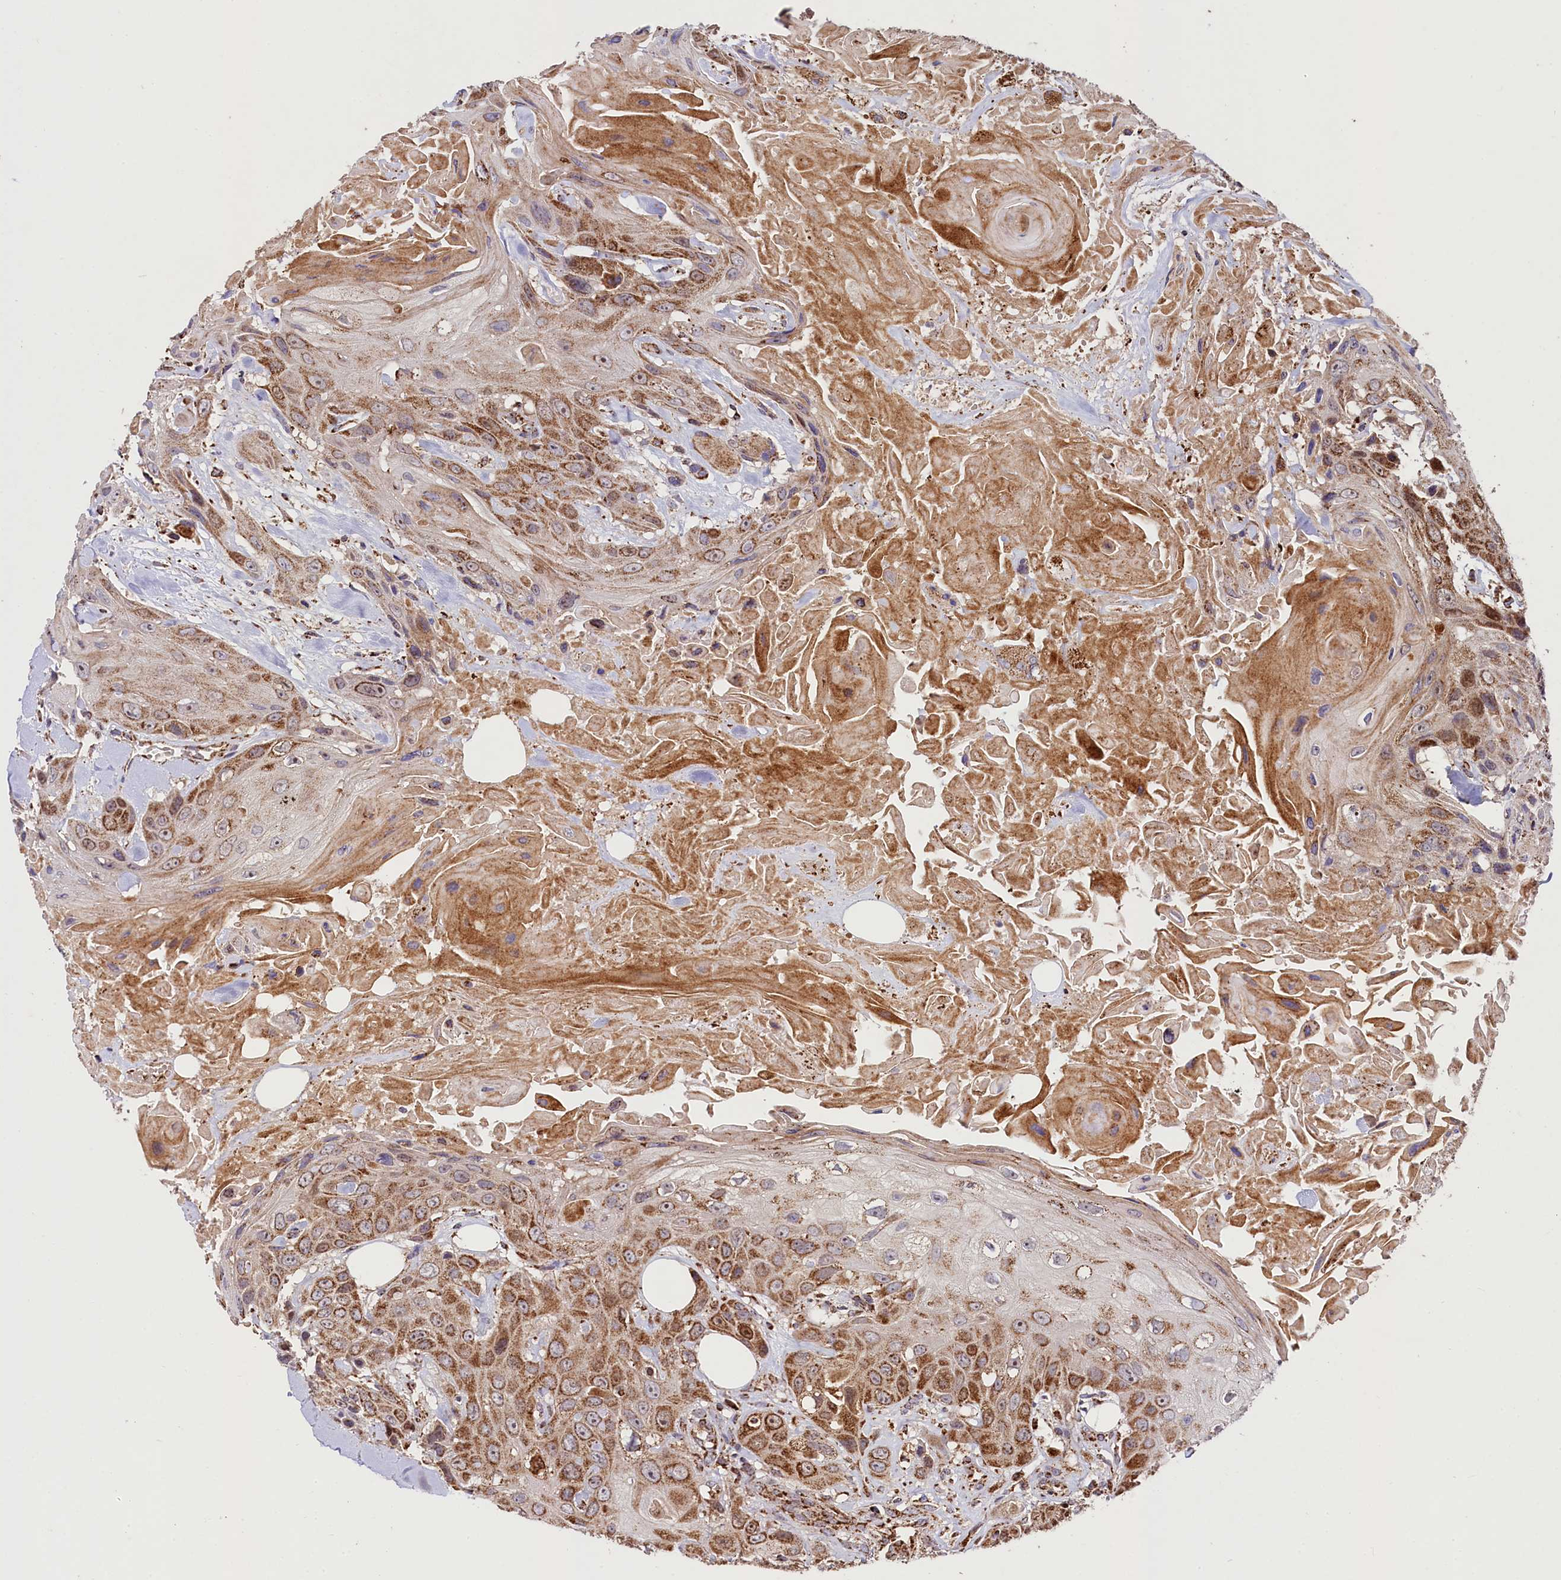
{"staining": {"intensity": "moderate", "quantity": ">75%", "location": "cytoplasmic/membranous"}, "tissue": "head and neck cancer", "cell_type": "Tumor cells", "image_type": "cancer", "snomed": [{"axis": "morphology", "description": "Squamous cell carcinoma, NOS"}, {"axis": "topography", "description": "Head-Neck"}], "caption": "A high-resolution image shows IHC staining of head and neck cancer (squamous cell carcinoma), which displays moderate cytoplasmic/membranous expression in approximately >75% of tumor cells.", "gene": "CLYBL", "patient": {"sex": "male", "age": 81}}